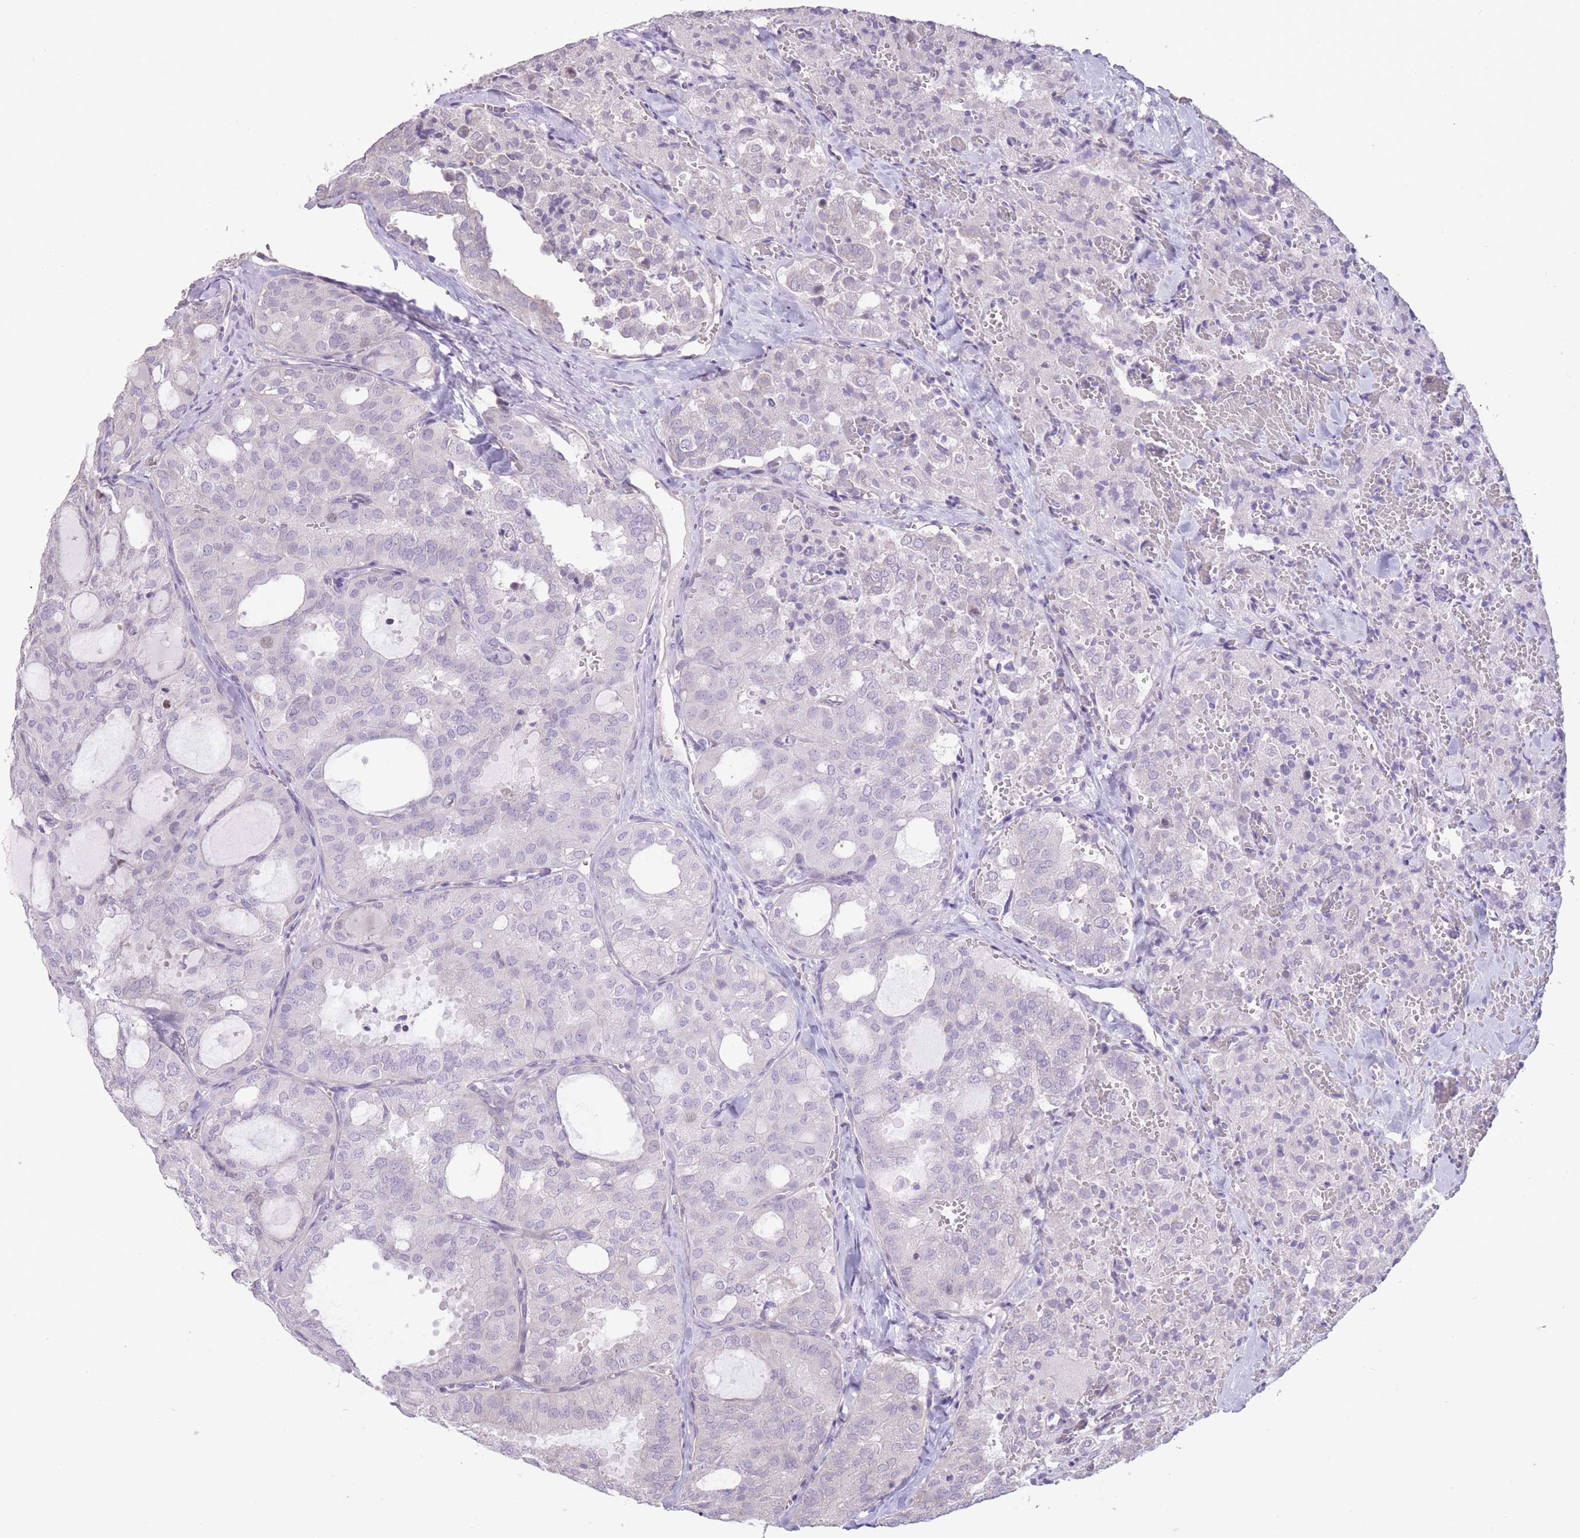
{"staining": {"intensity": "negative", "quantity": "none", "location": "none"}, "tissue": "thyroid cancer", "cell_type": "Tumor cells", "image_type": "cancer", "snomed": [{"axis": "morphology", "description": "Follicular adenoma carcinoma, NOS"}, {"axis": "topography", "description": "Thyroid gland"}], "caption": "Immunohistochemical staining of human thyroid follicular adenoma carcinoma displays no significant staining in tumor cells.", "gene": "WDR70", "patient": {"sex": "male", "age": 75}}